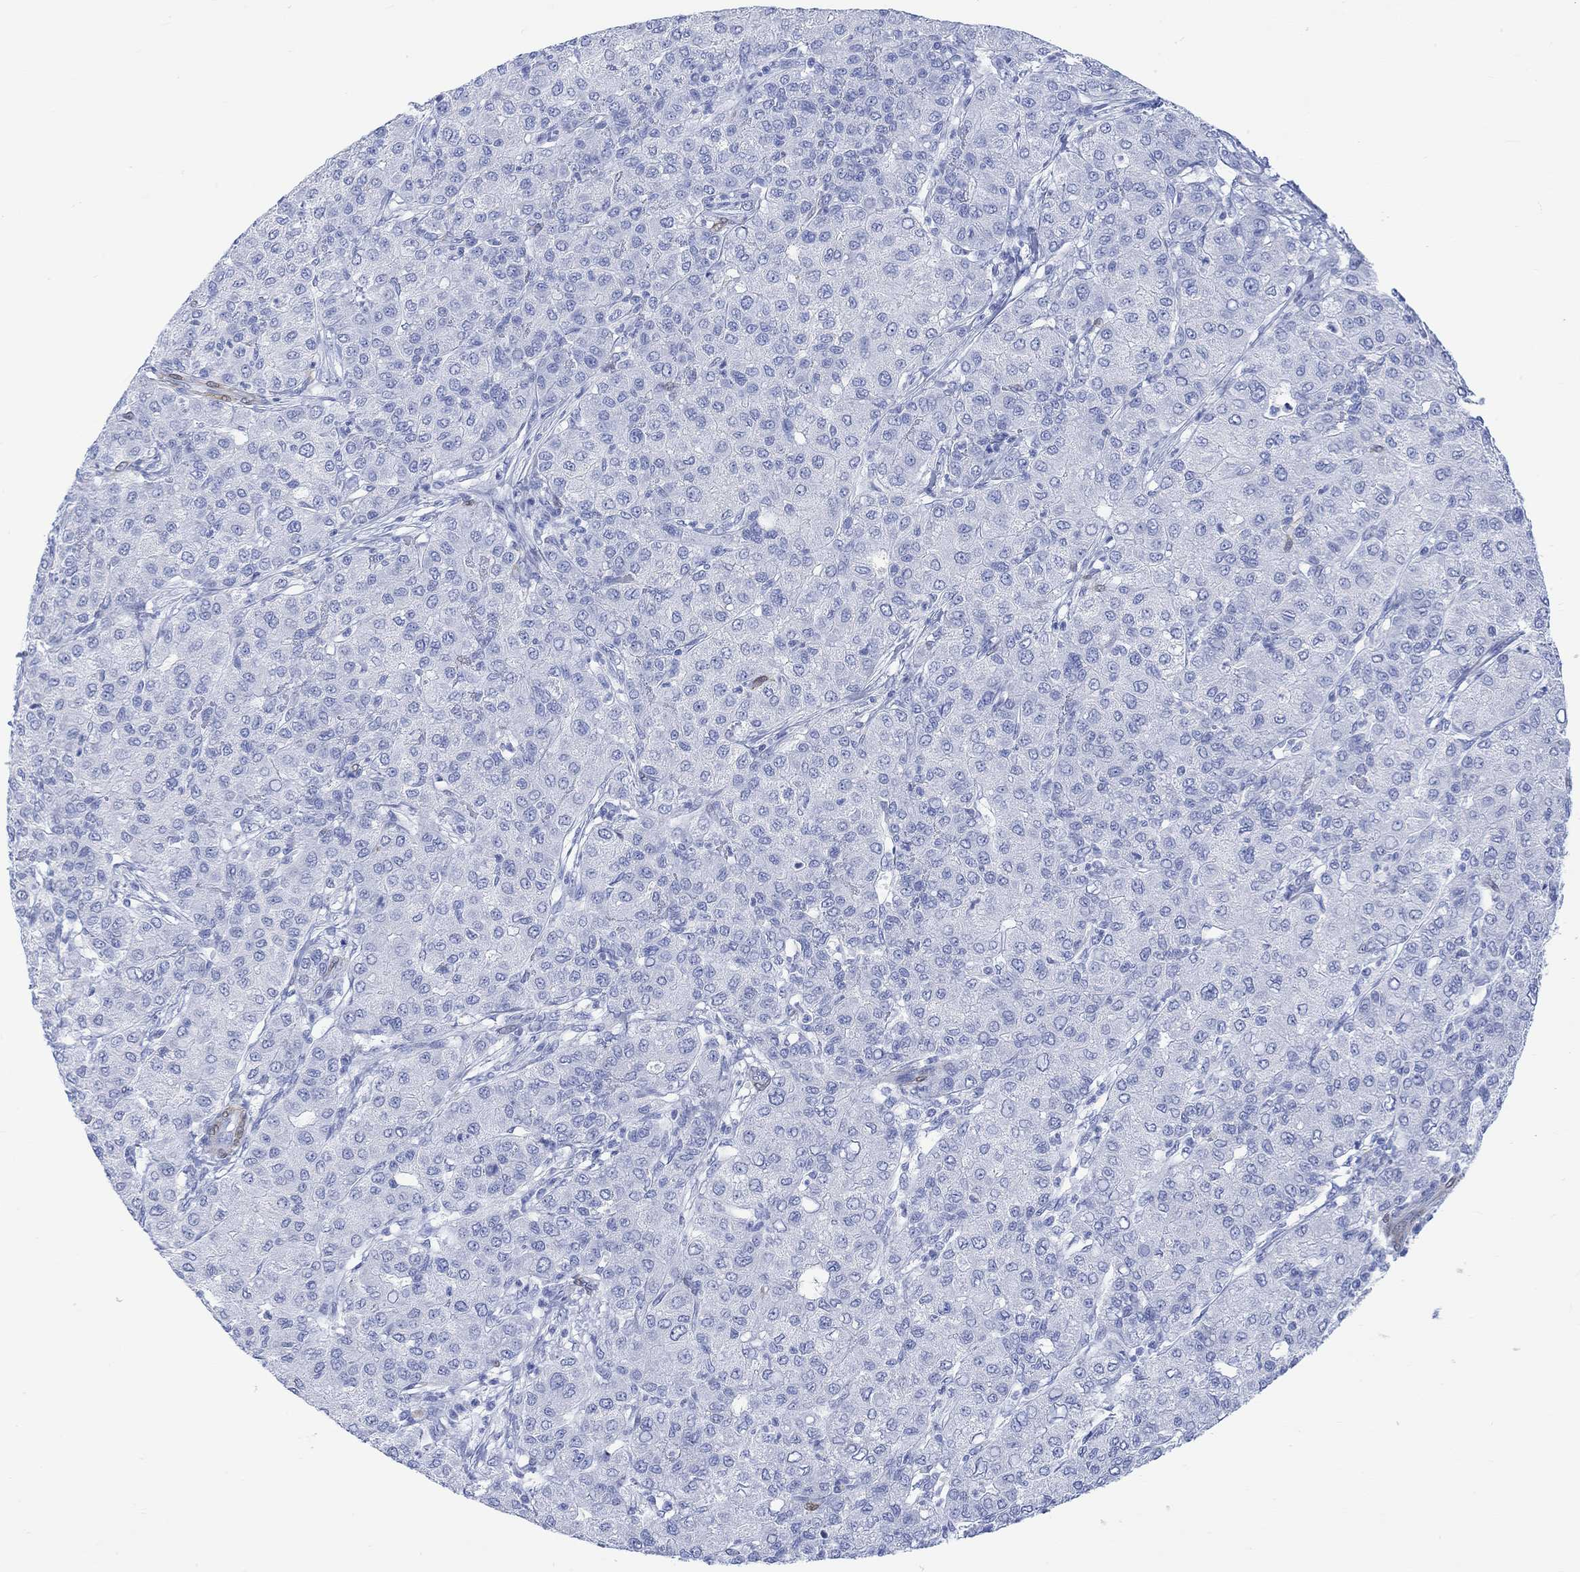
{"staining": {"intensity": "negative", "quantity": "none", "location": "none"}, "tissue": "liver cancer", "cell_type": "Tumor cells", "image_type": "cancer", "snomed": [{"axis": "morphology", "description": "Carcinoma, Hepatocellular, NOS"}, {"axis": "topography", "description": "Liver"}], "caption": "IHC of liver cancer (hepatocellular carcinoma) exhibits no staining in tumor cells.", "gene": "TPPP3", "patient": {"sex": "male", "age": 65}}